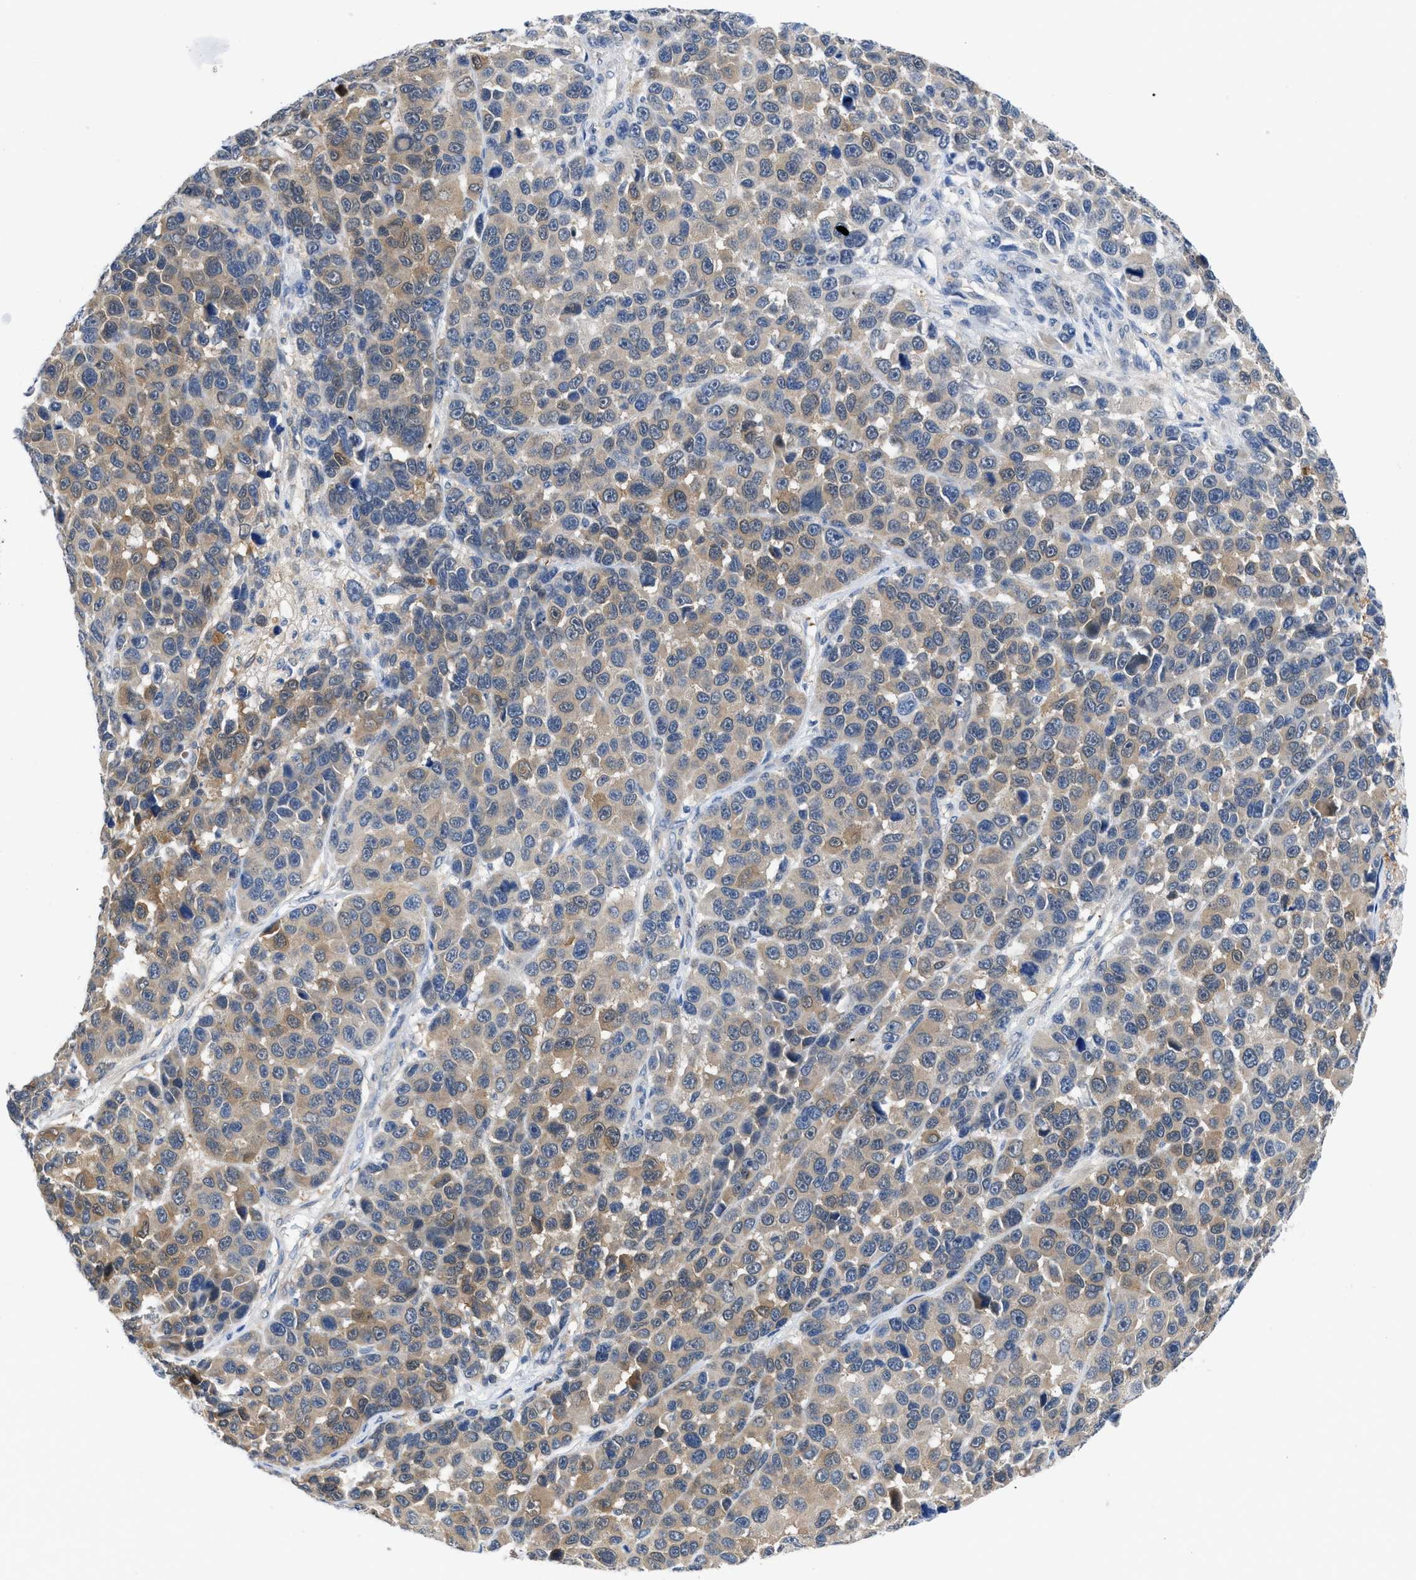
{"staining": {"intensity": "weak", "quantity": "25%-75%", "location": "cytoplasmic/membranous"}, "tissue": "melanoma", "cell_type": "Tumor cells", "image_type": "cancer", "snomed": [{"axis": "morphology", "description": "Malignant melanoma, NOS"}, {"axis": "topography", "description": "Skin"}], "caption": "A brown stain highlights weak cytoplasmic/membranous expression of a protein in malignant melanoma tumor cells.", "gene": "CBR1", "patient": {"sex": "male", "age": 53}}